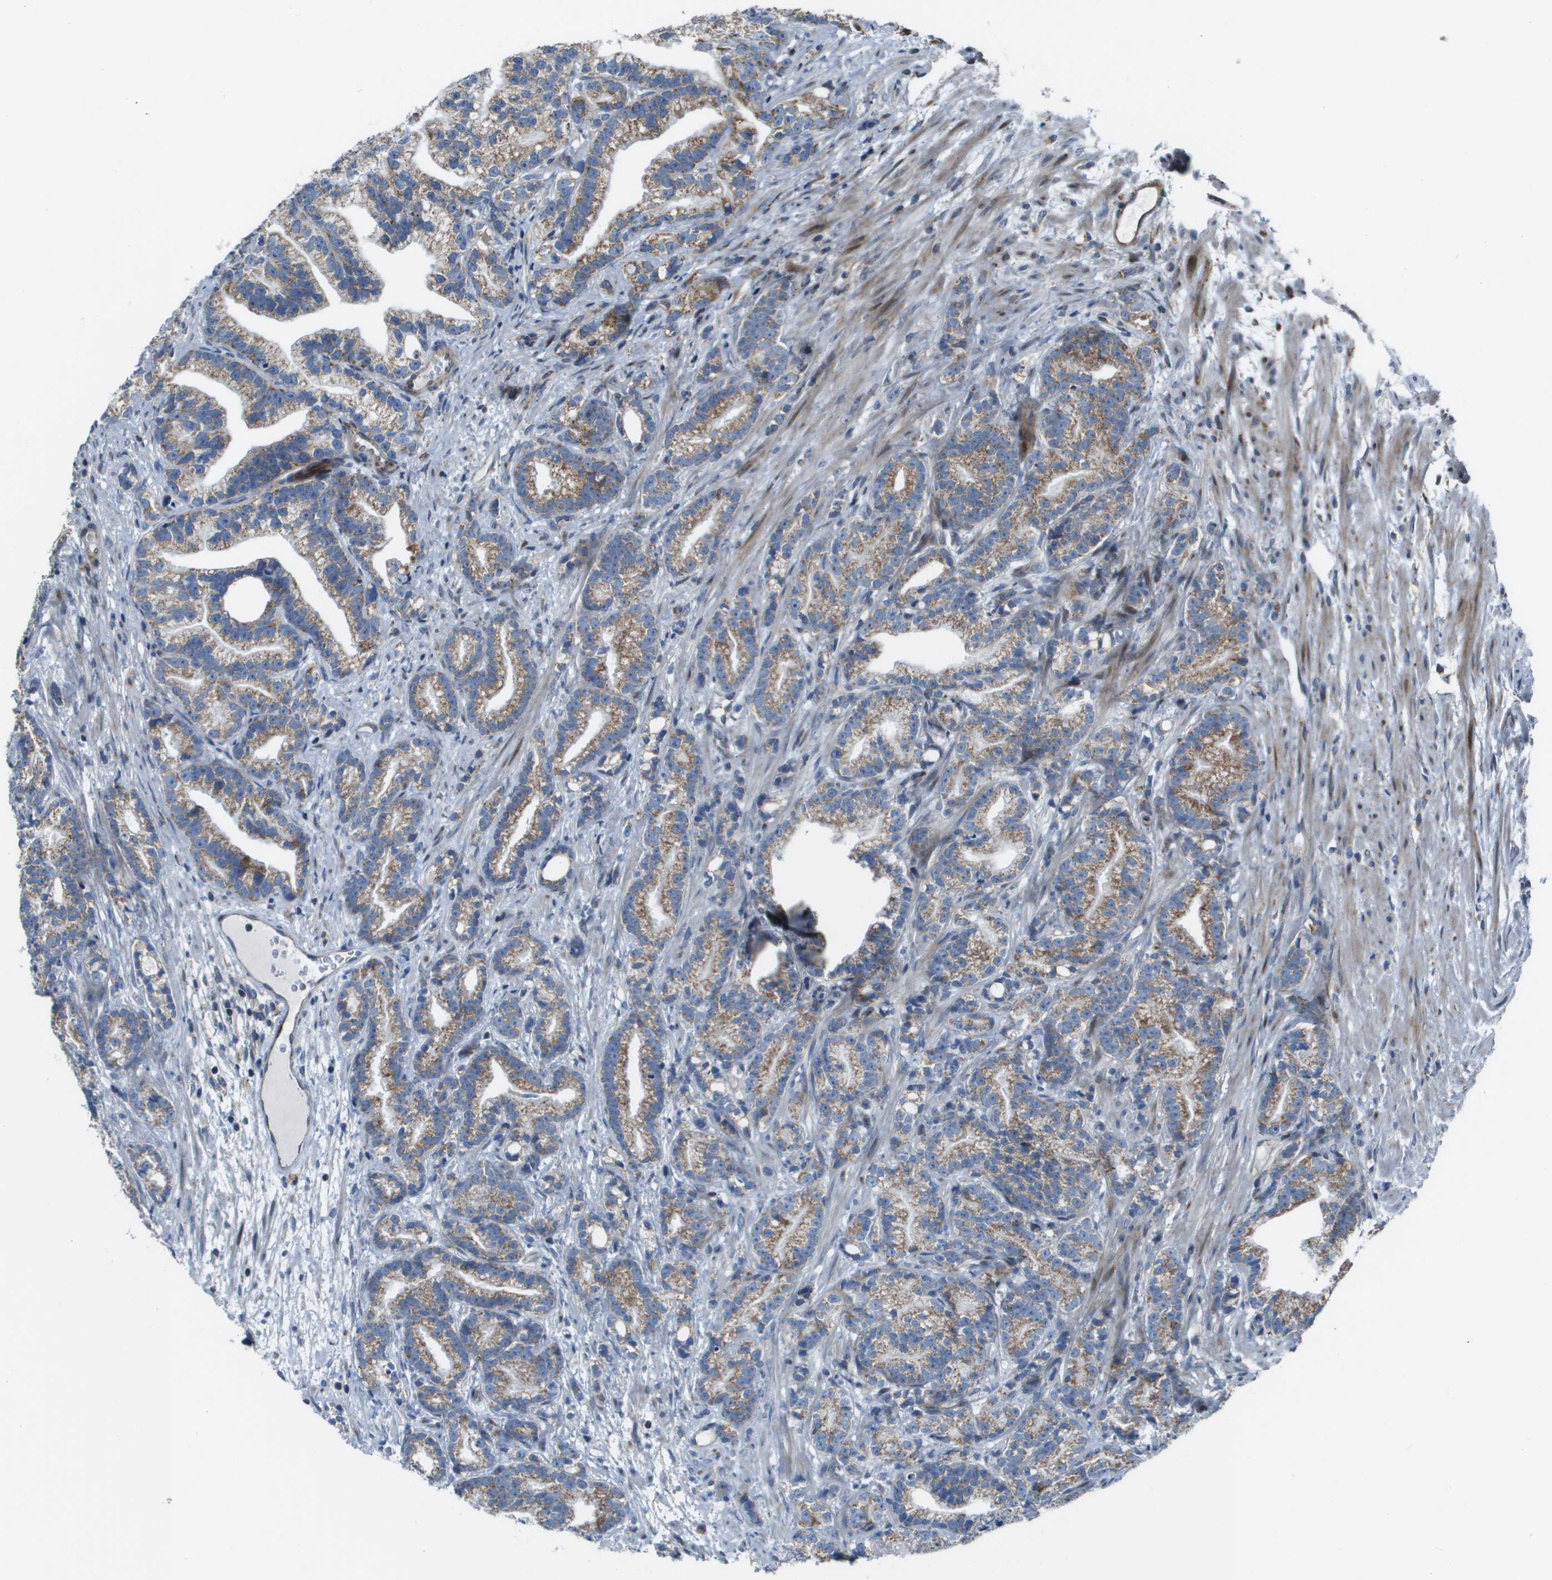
{"staining": {"intensity": "moderate", "quantity": "25%-75%", "location": "cytoplasmic/membranous"}, "tissue": "prostate cancer", "cell_type": "Tumor cells", "image_type": "cancer", "snomed": [{"axis": "morphology", "description": "Adenocarcinoma, Low grade"}, {"axis": "topography", "description": "Prostate"}], "caption": "A medium amount of moderate cytoplasmic/membranous expression is appreciated in approximately 25%-75% of tumor cells in prostate adenocarcinoma (low-grade) tissue.", "gene": "MGAT3", "patient": {"sex": "male", "age": 89}}